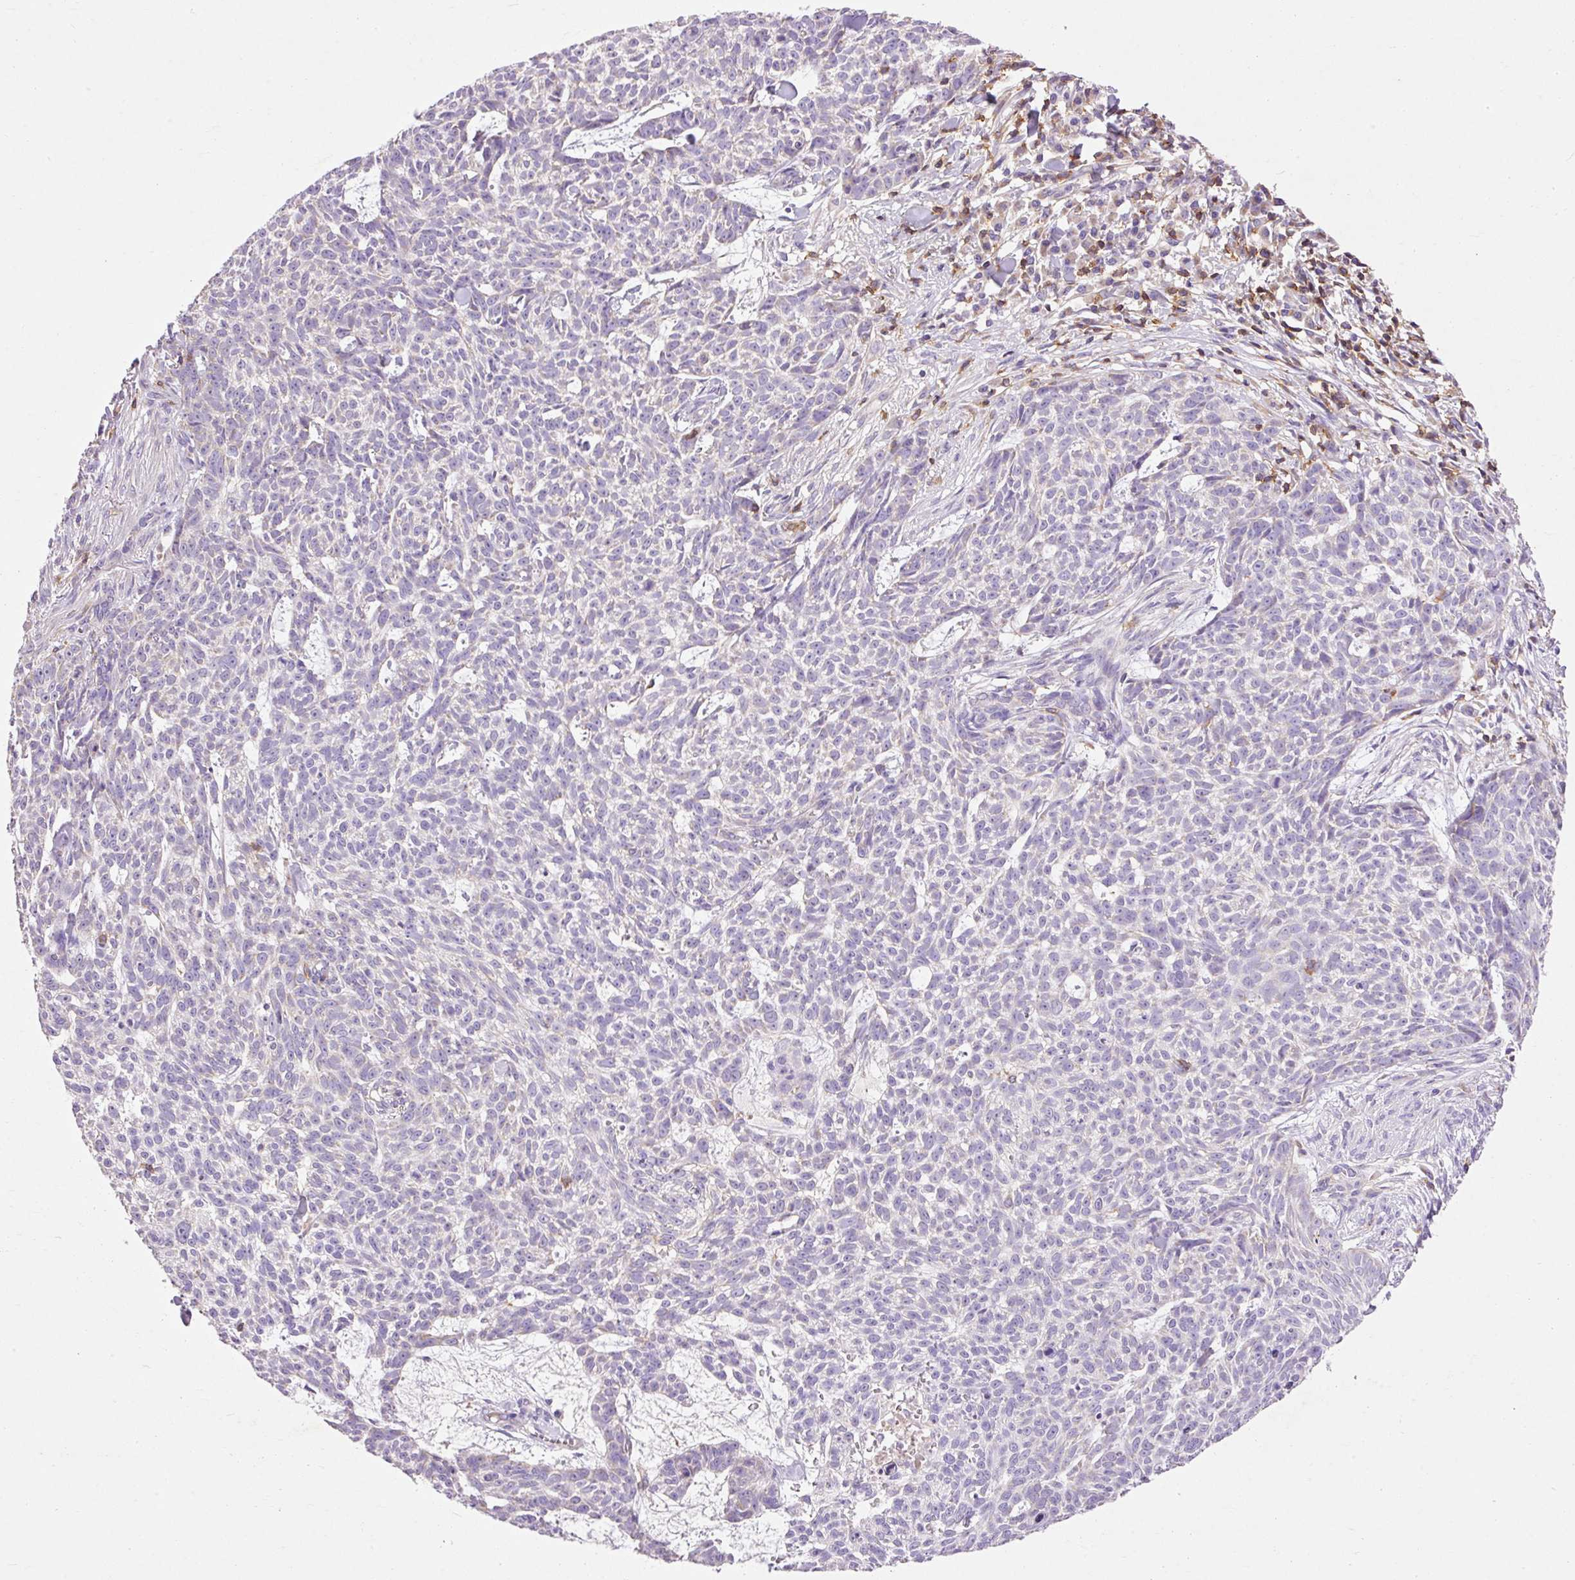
{"staining": {"intensity": "negative", "quantity": "none", "location": "none"}, "tissue": "skin cancer", "cell_type": "Tumor cells", "image_type": "cancer", "snomed": [{"axis": "morphology", "description": "Basal cell carcinoma"}, {"axis": "topography", "description": "Skin"}], "caption": "Immunohistochemistry image of human skin basal cell carcinoma stained for a protein (brown), which demonstrates no staining in tumor cells.", "gene": "IMMT", "patient": {"sex": "female", "age": 93}}